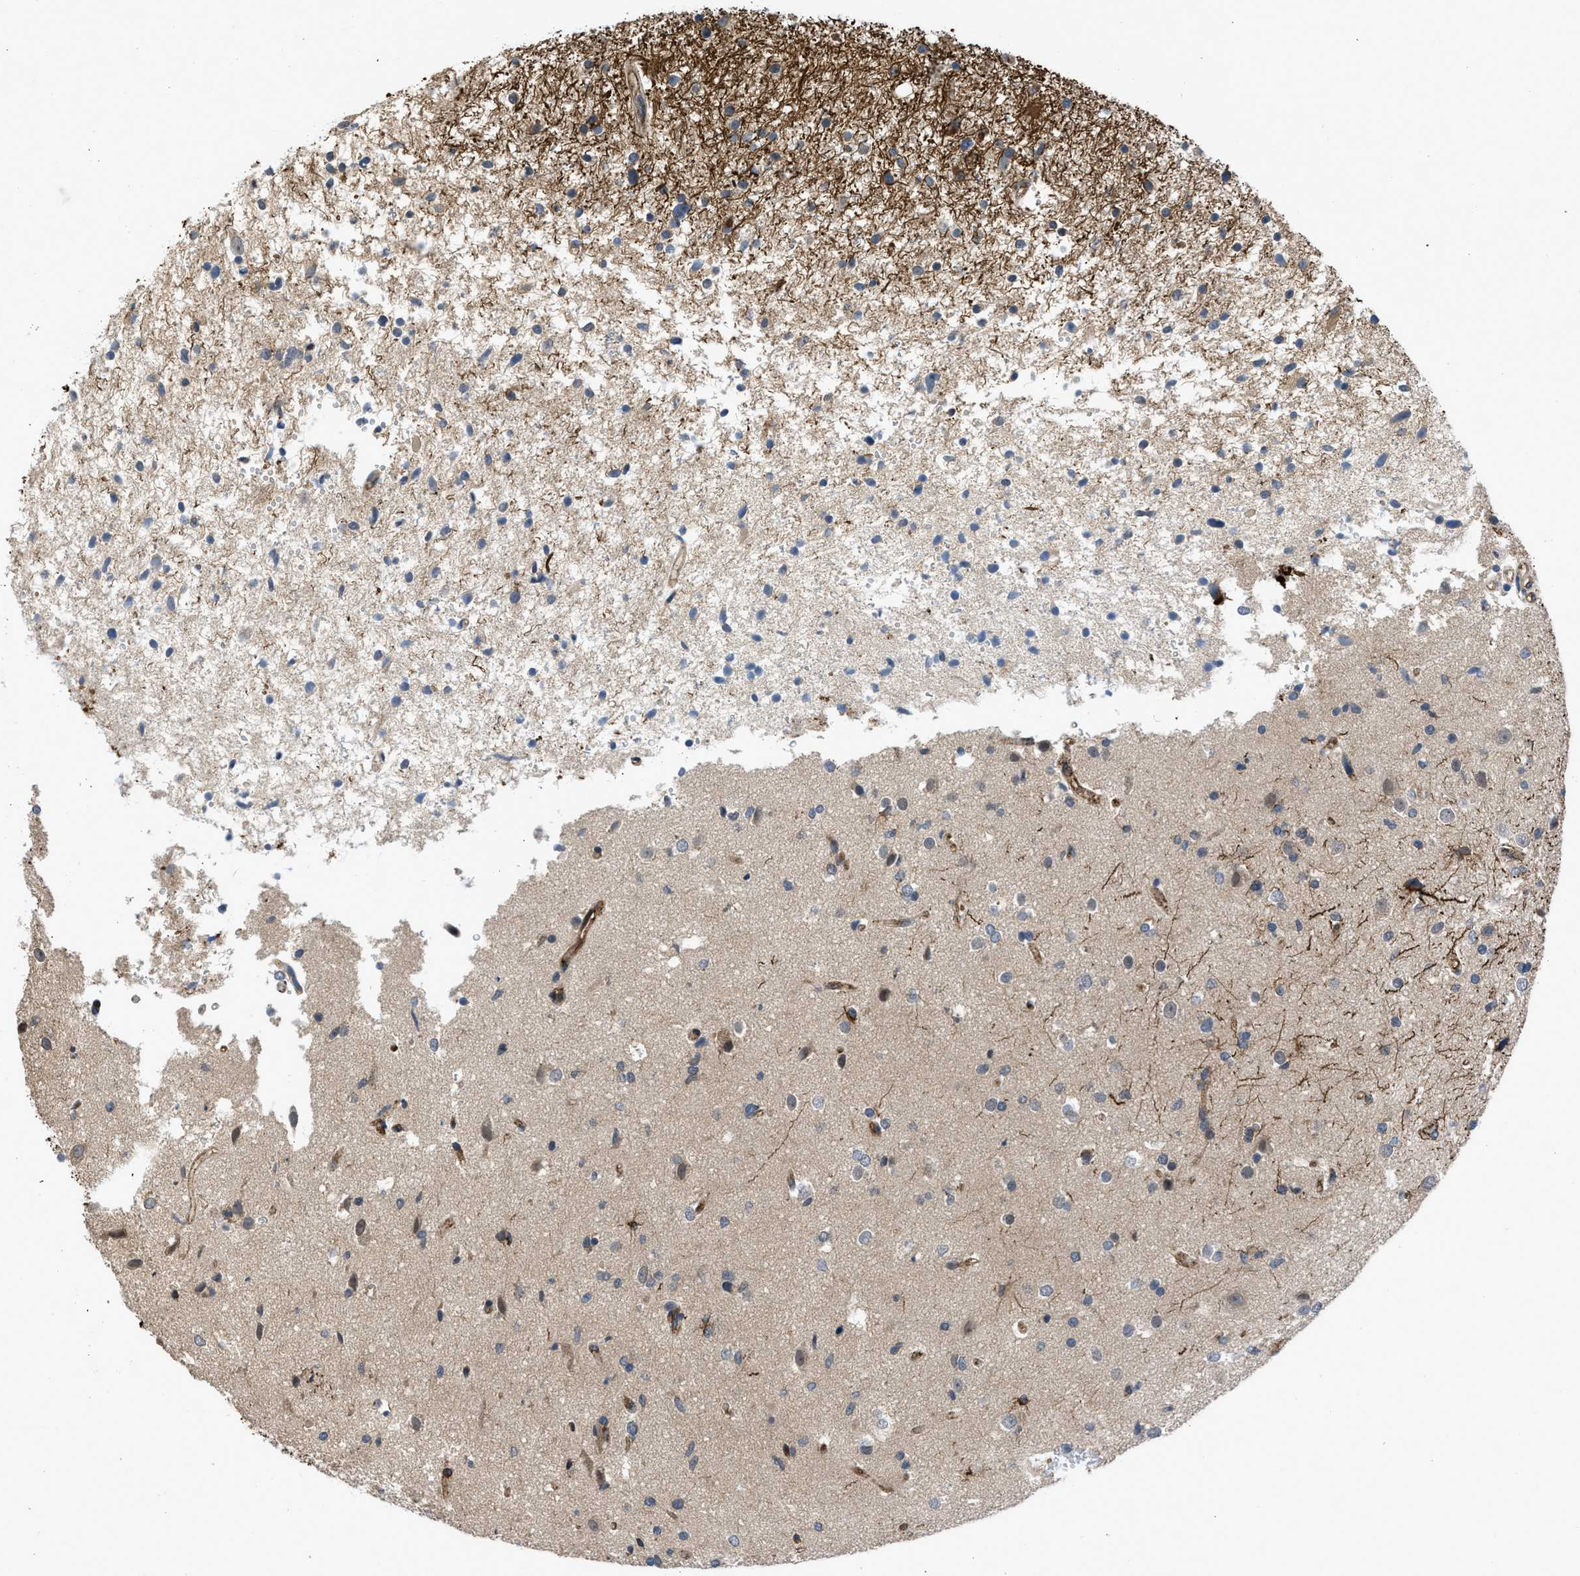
{"staining": {"intensity": "negative", "quantity": "none", "location": "none"}, "tissue": "glioma", "cell_type": "Tumor cells", "image_type": "cancer", "snomed": [{"axis": "morphology", "description": "Glioma, malignant, High grade"}, {"axis": "topography", "description": "Brain"}], "caption": "Glioma stained for a protein using IHC demonstrates no positivity tumor cells.", "gene": "GPATCH2L", "patient": {"sex": "male", "age": 33}}